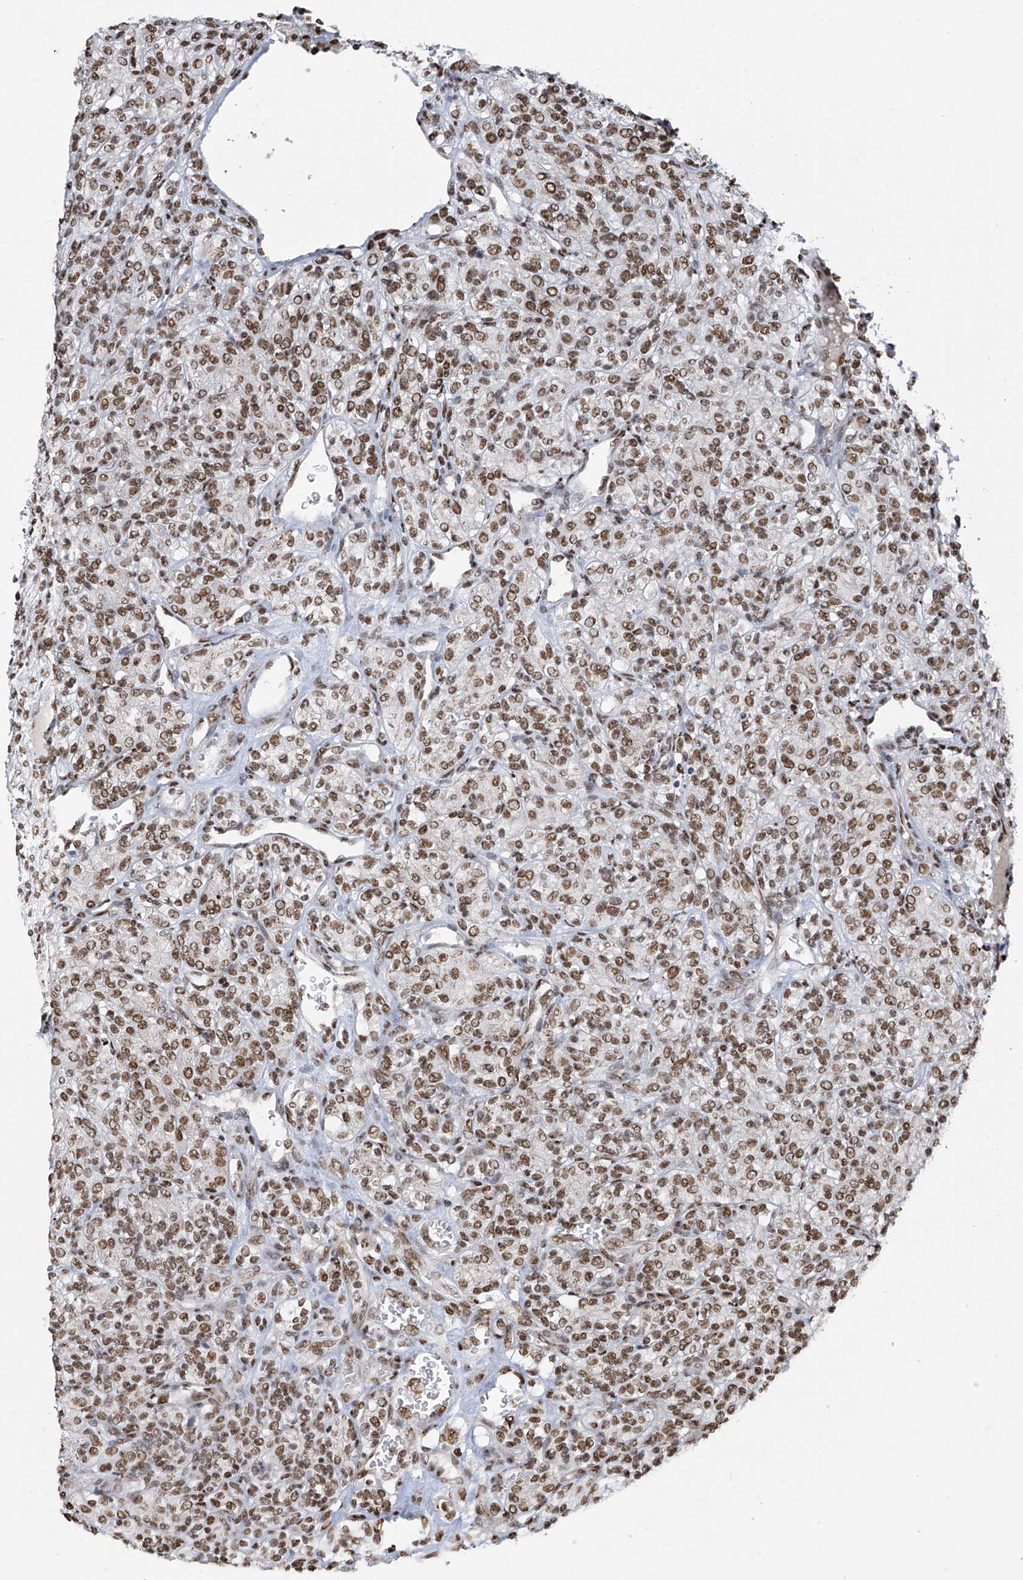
{"staining": {"intensity": "moderate", "quantity": ">75%", "location": "nuclear"}, "tissue": "renal cancer", "cell_type": "Tumor cells", "image_type": "cancer", "snomed": [{"axis": "morphology", "description": "Adenocarcinoma, NOS"}, {"axis": "topography", "description": "Kidney"}], "caption": "Adenocarcinoma (renal) stained with a protein marker reveals moderate staining in tumor cells.", "gene": "APLF", "patient": {"sex": "male", "age": 77}}